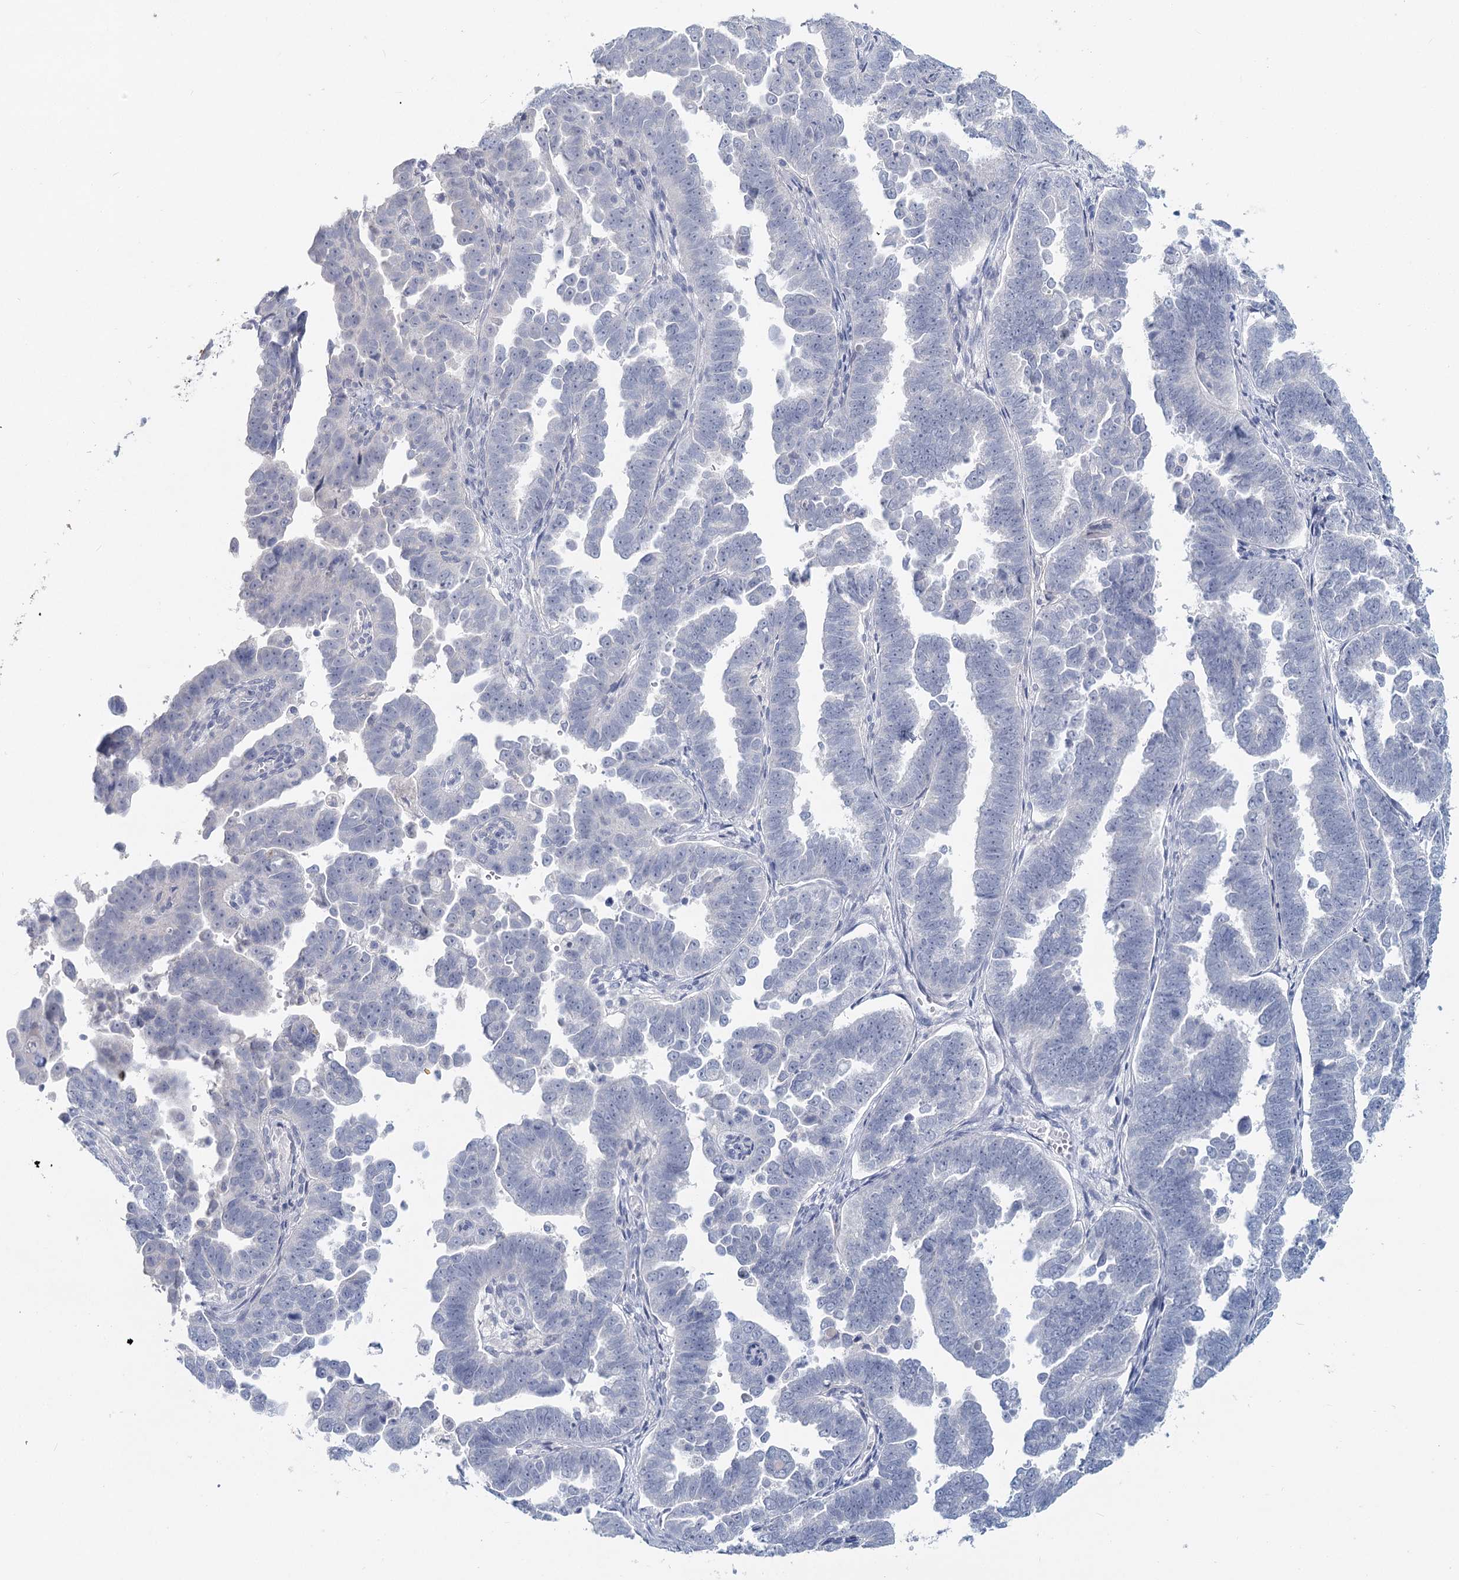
{"staining": {"intensity": "negative", "quantity": "none", "location": "none"}, "tissue": "endometrial cancer", "cell_type": "Tumor cells", "image_type": "cancer", "snomed": [{"axis": "morphology", "description": "Adenocarcinoma, NOS"}, {"axis": "topography", "description": "Endometrium"}], "caption": "This is a photomicrograph of immunohistochemistry staining of endometrial cancer (adenocarcinoma), which shows no staining in tumor cells.", "gene": "CHGA", "patient": {"sex": "female", "age": 75}}